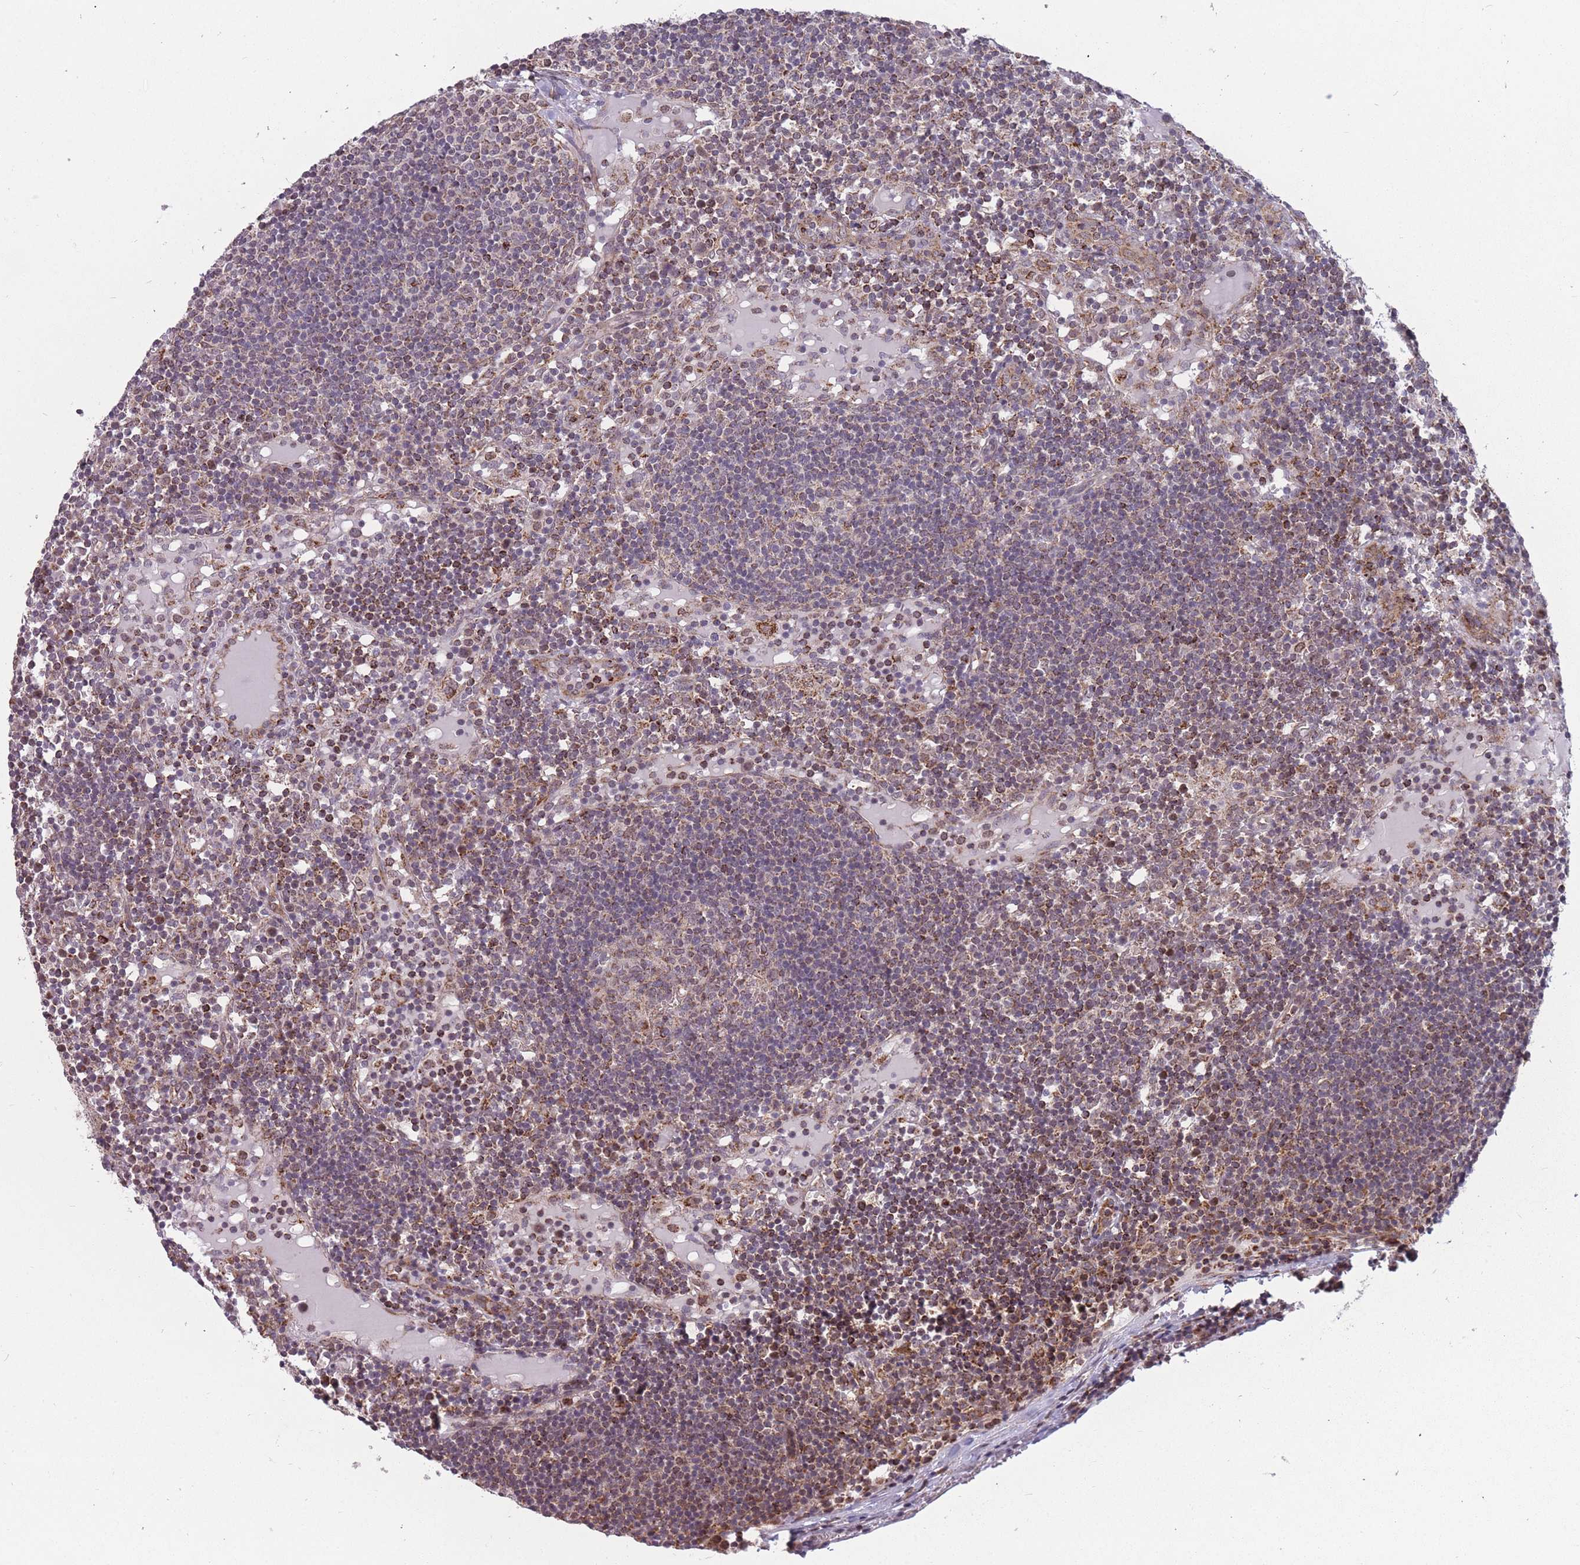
{"staining": {"intensity": "moderate", "quantity": "25%-75%", "location": "cytoplasmic/membranous"}, "tissue": "lymph node", "cell_type": "Germinal center cells", "image_type": "normal", "snomed": [{"axis": "morphology", "description": "Normal tissue, NOS"}, {"axis": "topography", "description": "Lymph node"}], "caption": "Lymph node stained with DAB IHC shows medium levels of moderate cytoplasmic/membranous staining in about 25%-75% of germinal center cells. Immunohistochemistry (ihc) stains the protein in brown and the nuclei are stained blue.", "gene": "DPYSL4", "patient": {"sex": "male", "age": 53}}